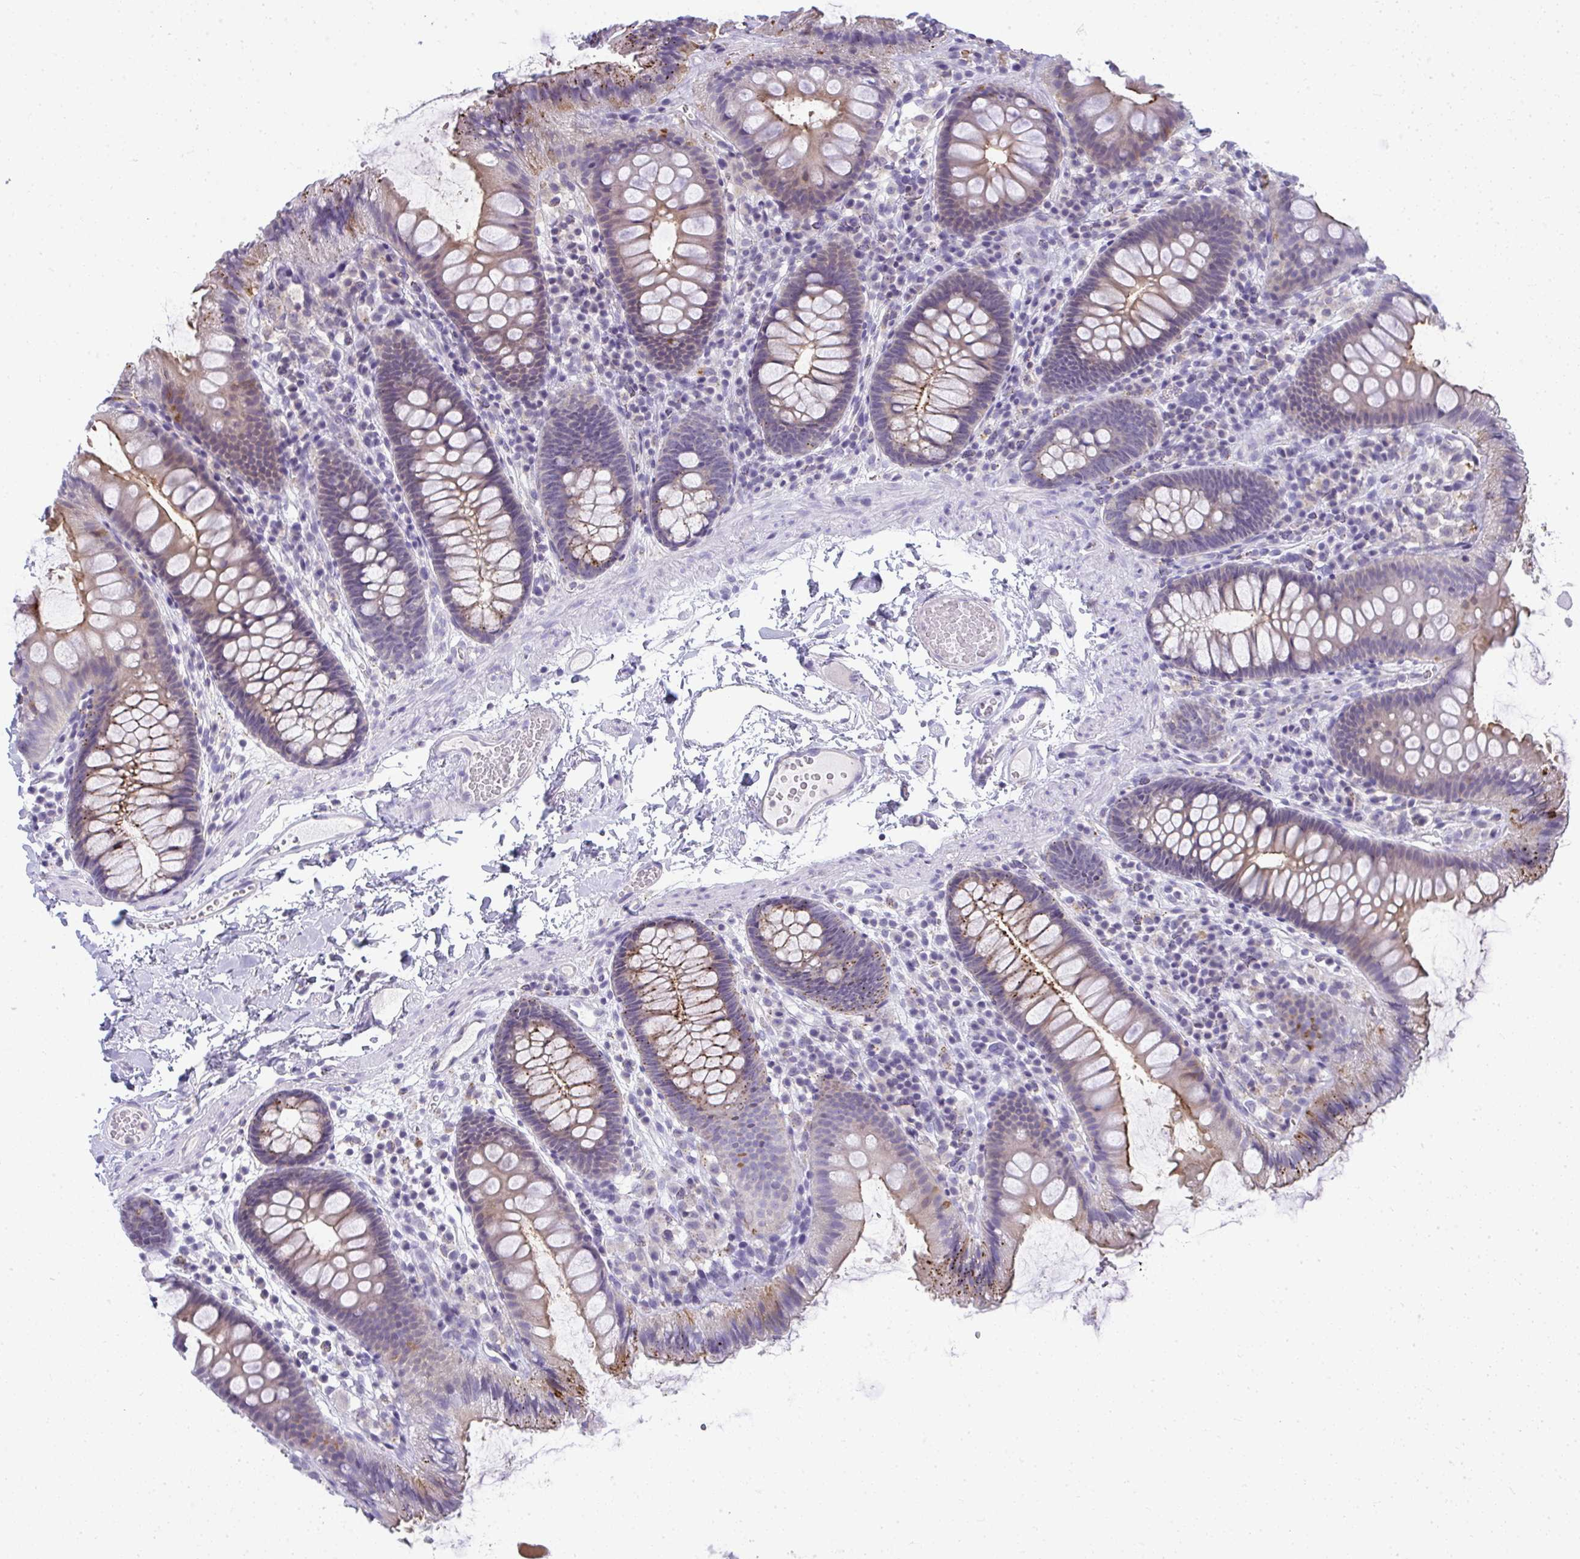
{"staining": {"intensity": "negative", "quantity": "none", "location": "none"}, "tissue": "colon", "cell_type": "Endothelial cells", "image_type": "normal", "snomed": [{"axis": "morphology", "description": "Normal tissue, NOS"}, {"axis": "topography", "description": "Colon"}], "caption": "Colon stained for a protein using immunohistochemistry (IHC) demonstrates no expression endothelial cells.", "gene": "VPS4B", "patient": {"sex": "male", "age": 84}}